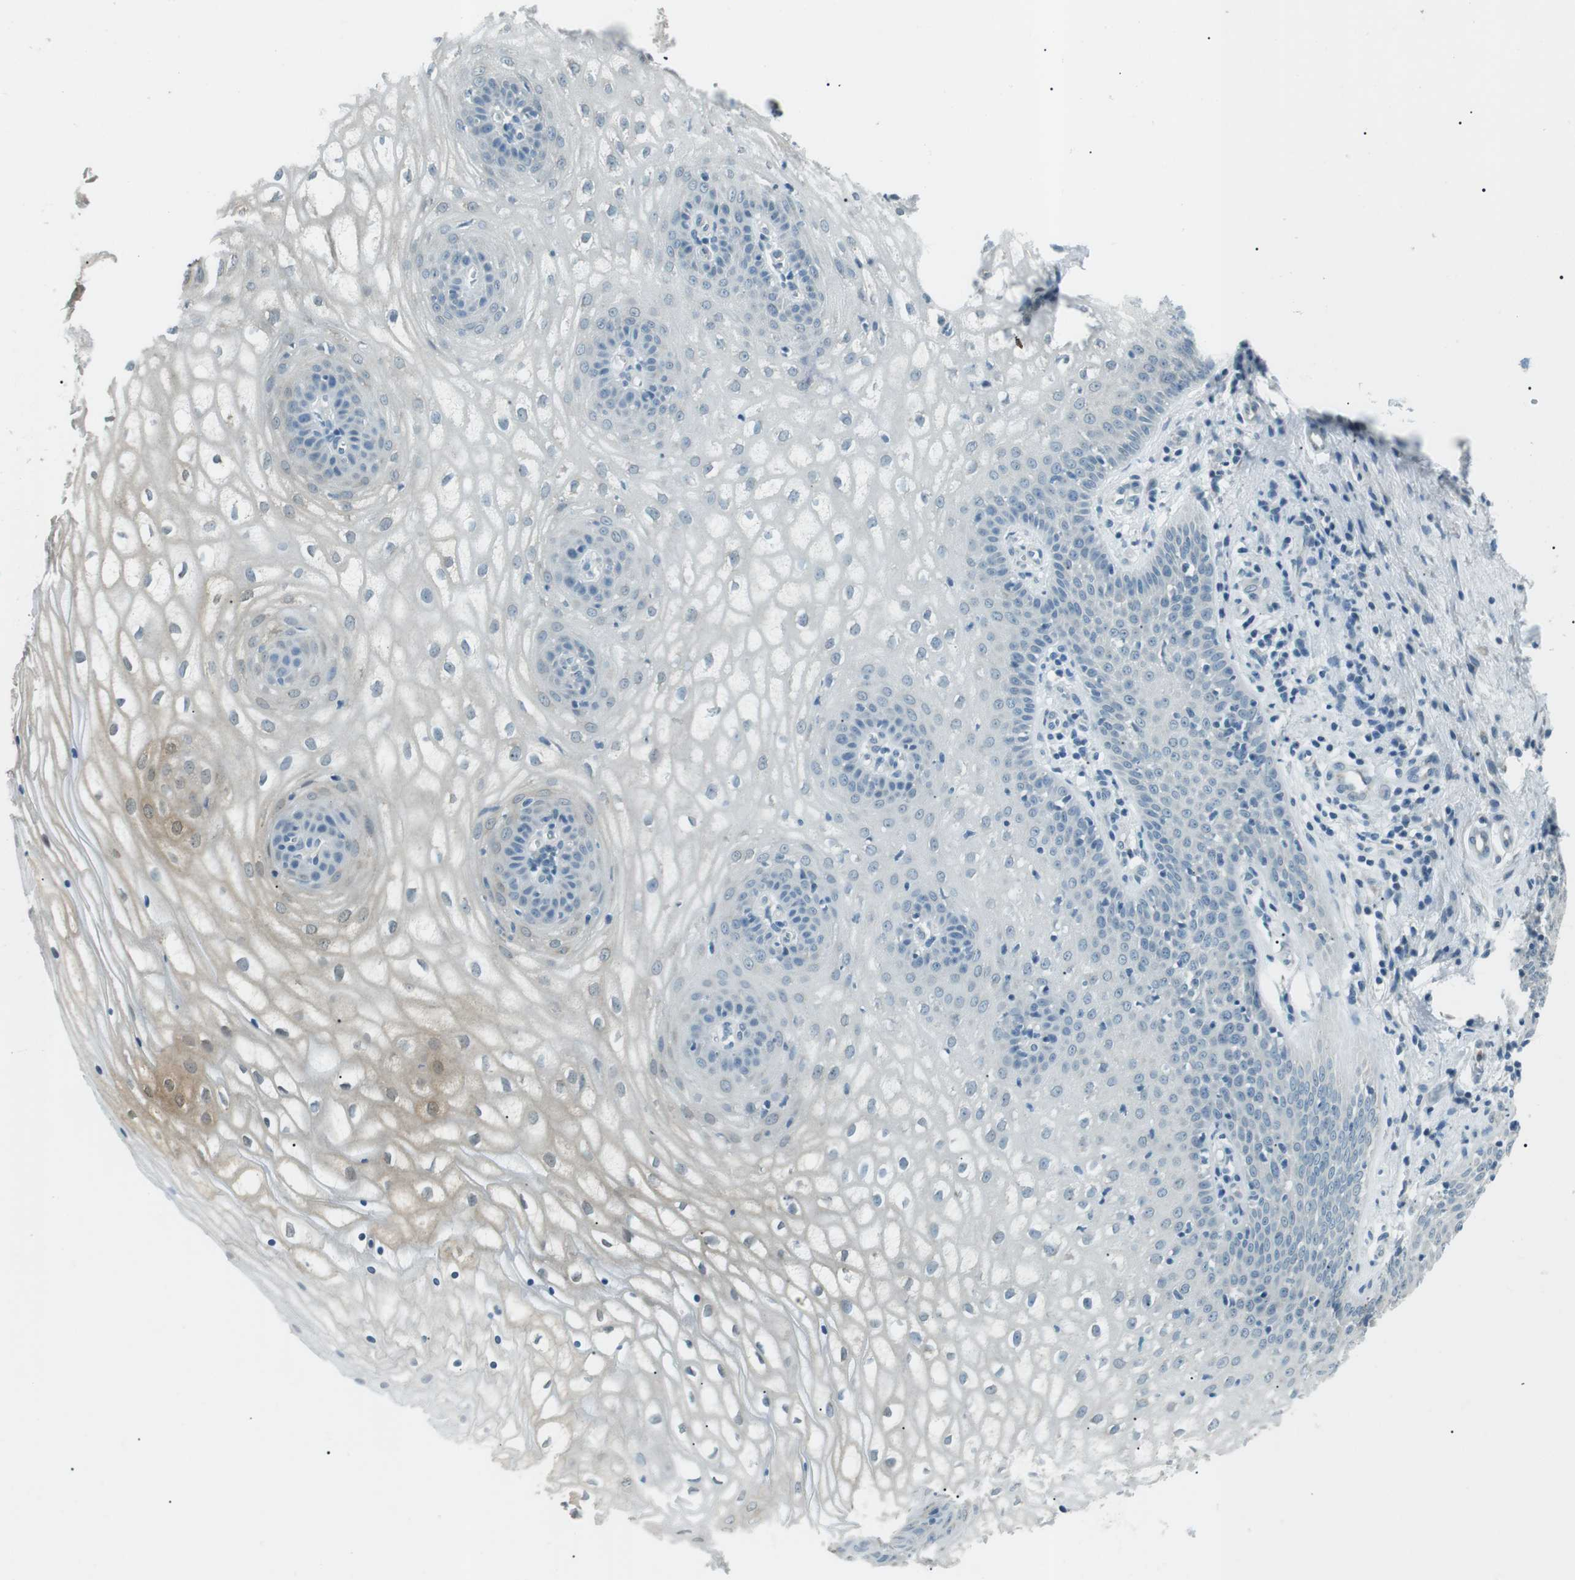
{"staining": {"intensity": "weak", "quantity": "<25%", "location": "cytoplasmic/membranous,nuclear"}, "tissue": "vagina", "cell_type": "Squamous epithelial cells", "image_type": "normal", "snomed": [{"axis": "morphology", "description": "Normal tissue, NOS"}, {"axis": "topography", "description": "Vagina"}], "caption": "DAB (3,3'-diaminobenzidine) immunohistochemical staining of benign vagina reveals no significant staining in squamous epithelial cells.", "gene": "ENSG00000289724", "patient": {"sex": "female", "age": 34}}